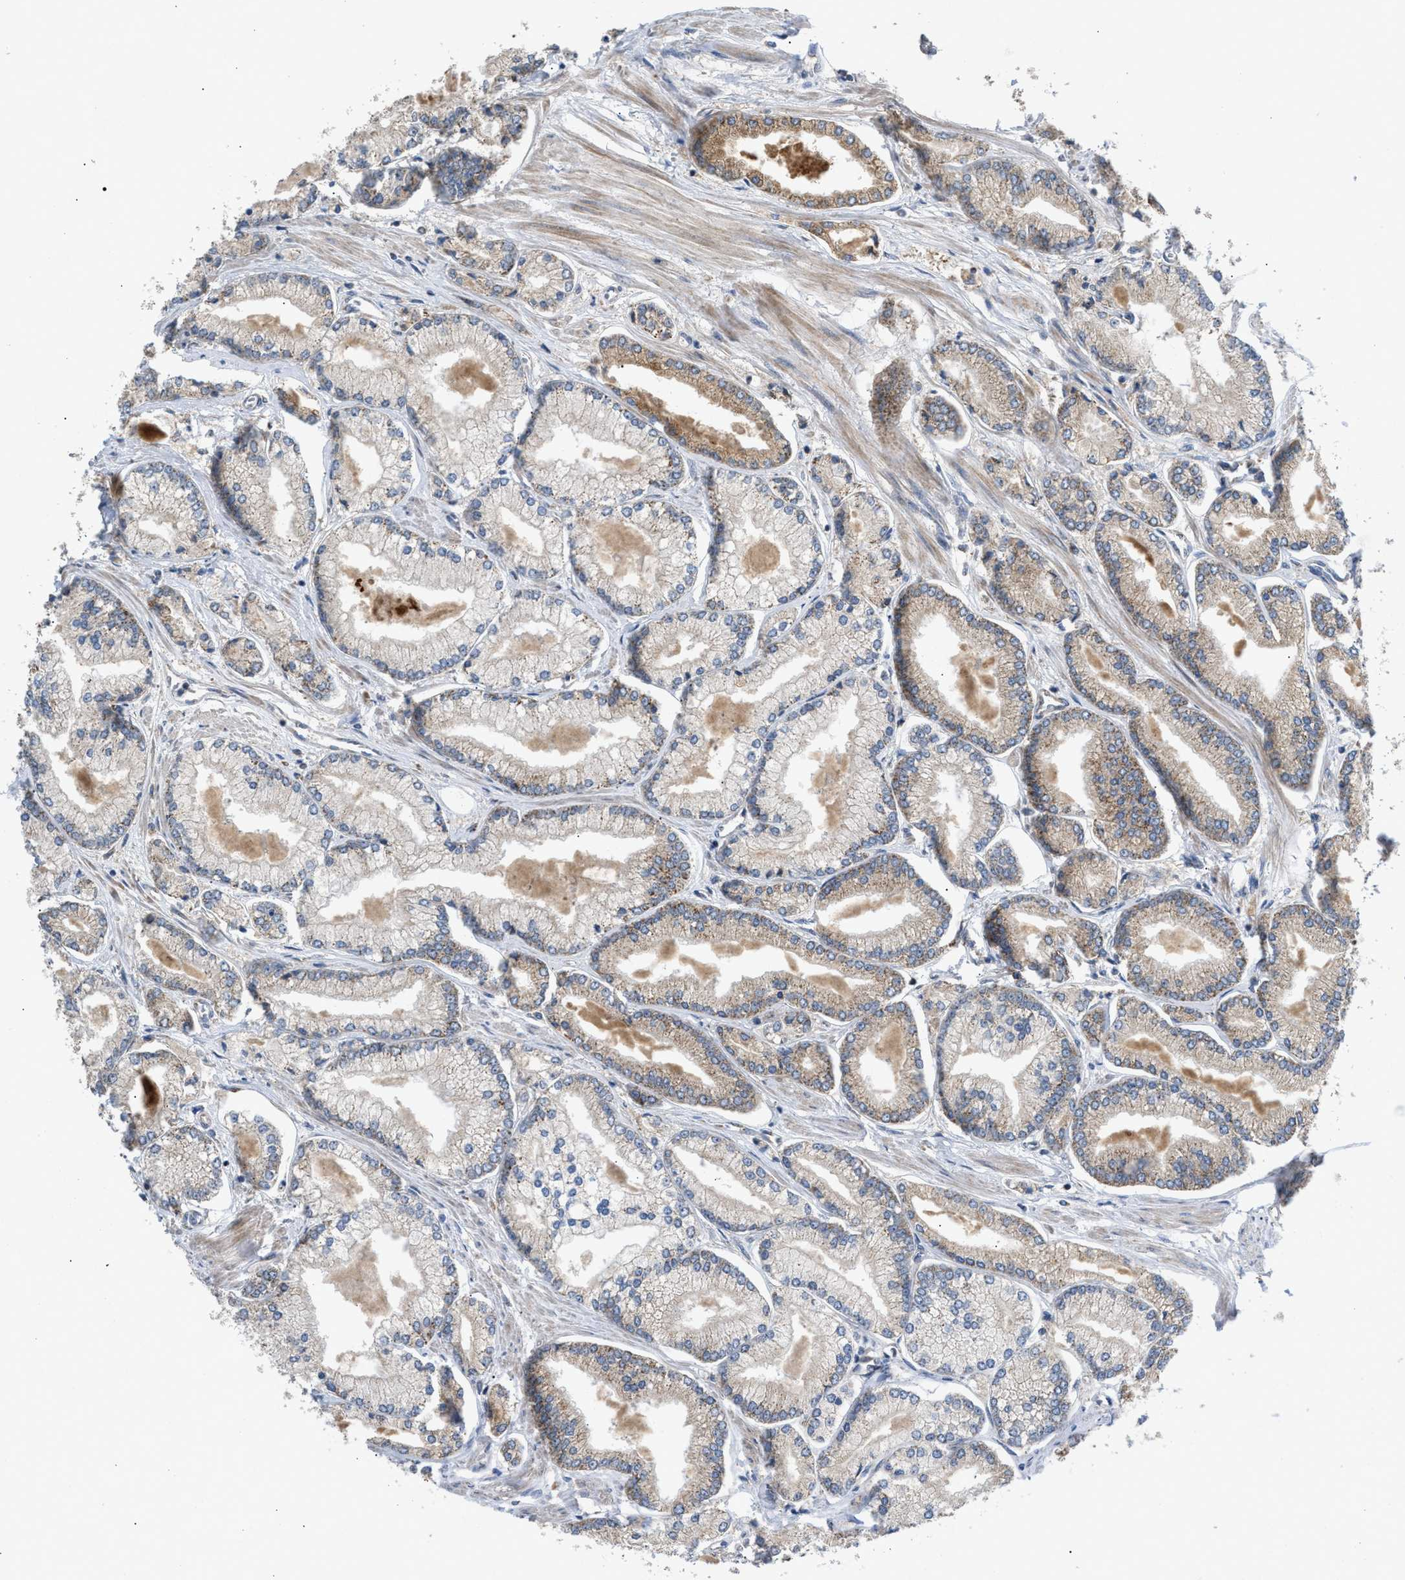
{"staining": {"intensity": "weak", "quantity": "<25%", "location": "cytoplasmic/membranous"}, "tissue": "prostate cancer", "cell_type": "Tumor cells", "image_type": "cancer", "snomed": [{"axis": "morphology", "description": "Adenocarcinoma, Low grade"}, {"axis": "topography", "description": "Prostate"}], "caption": "Immunohistochemistry (IHC) photomicrograph of neoplastic tissue: prostate adenocarcinoma (low-grade) stained with DAB (3,3'-diaminobenzidine) shows no significant protein staining in tumor cells.", "gene": "TACO1", "patient": {"sex": "male", "age": 52}}